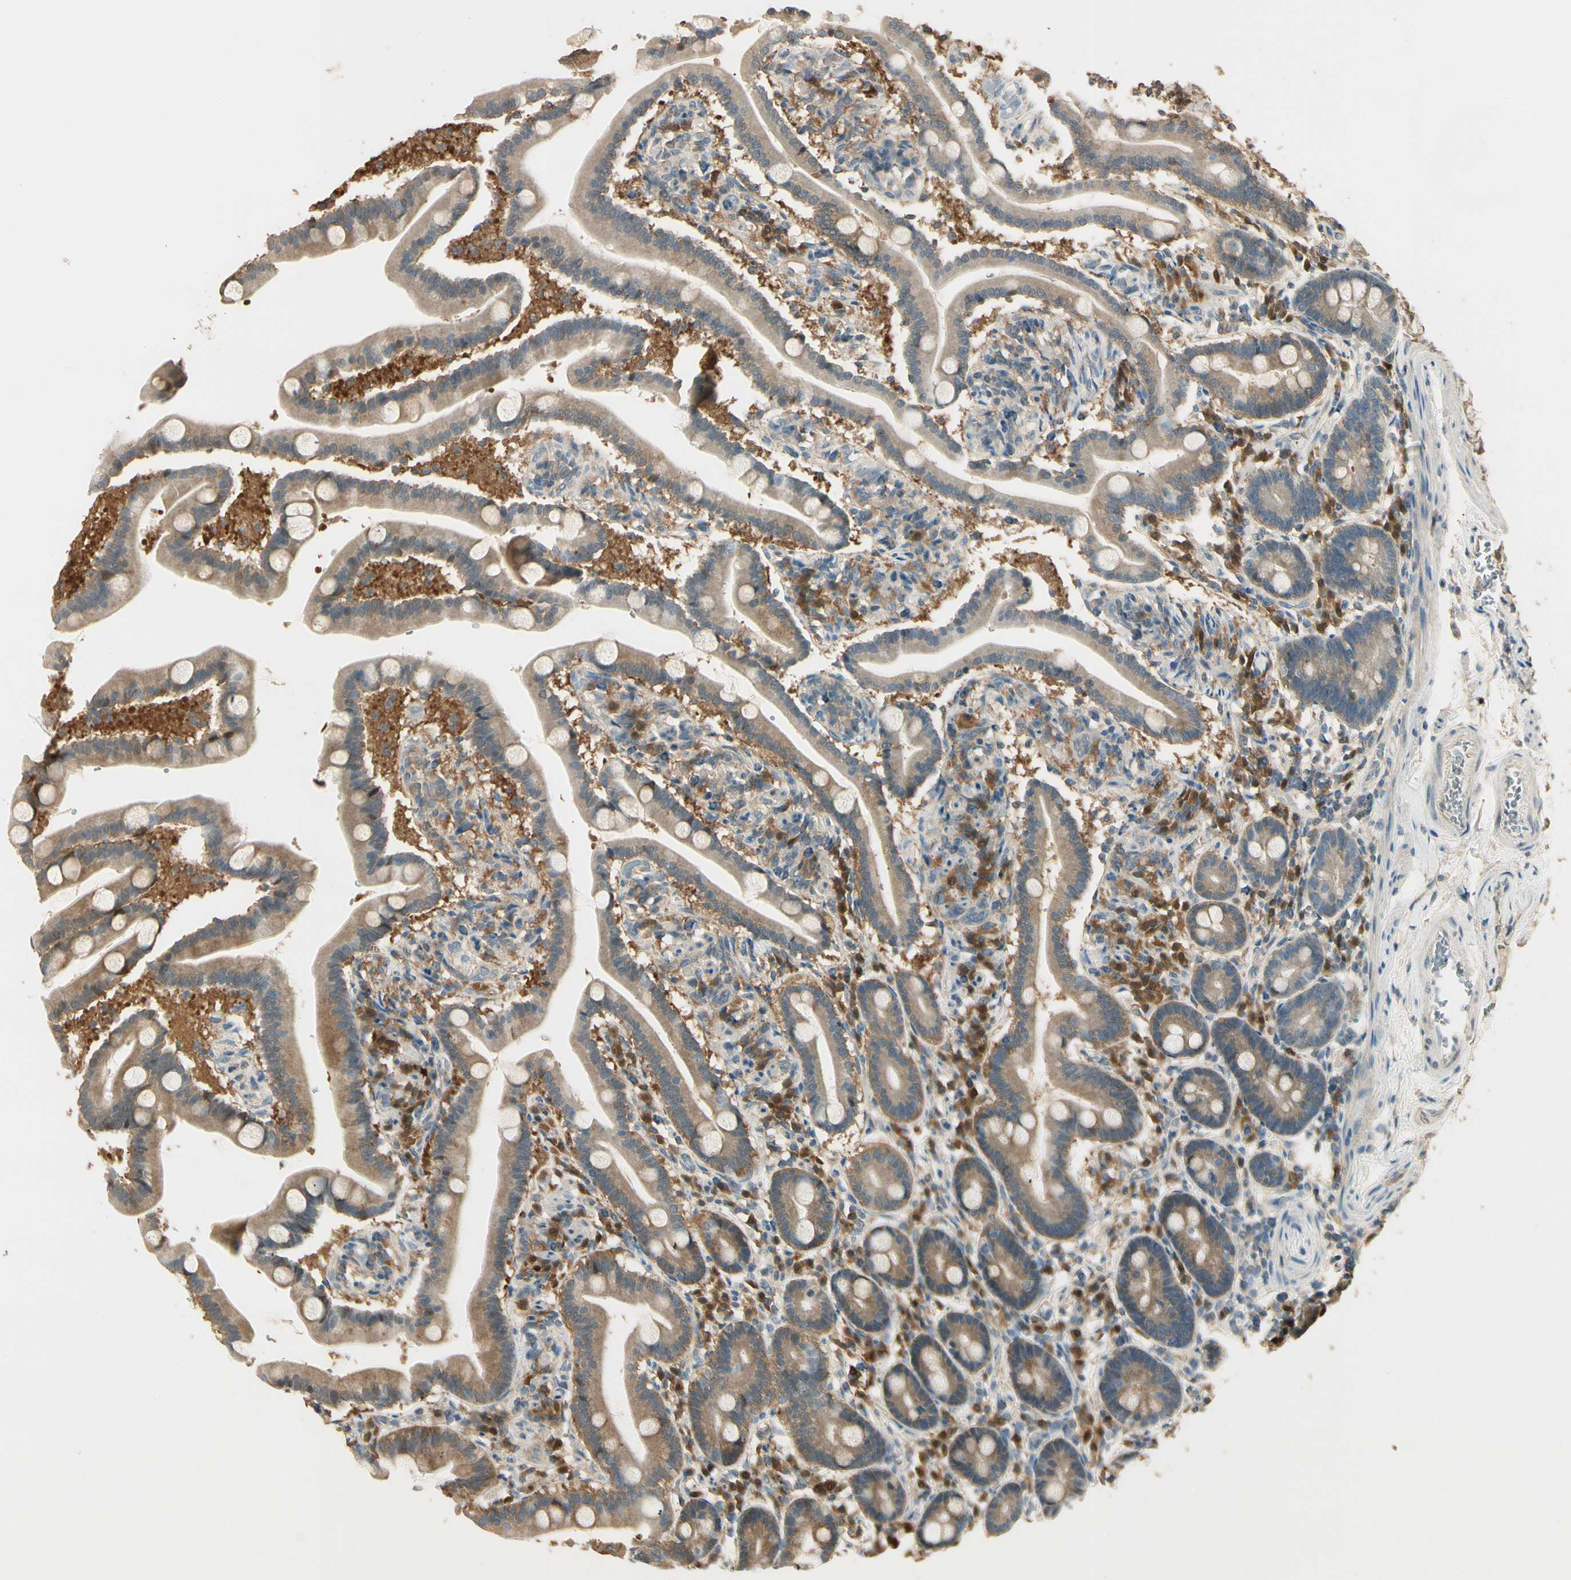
{"staining": {"intensity": "weak", "quantity": ">75%", "location": "cytoplasmic/membranous"}, "tissue": "duodenum", "cell_type": "Glandular cells", "image_type": "normal", "snomed": [{"axis": "morphology", "description": "Normal tissue, NOS"}, {"axis": "topography", "description": "Duodenum"}], "caption": "Duodenum stained for a protein (brown) displays weak cytoplasmic/membranous positive positivity in about >75% of glandular cells.", "gene": "PLXNA1", "patient": {"sex": "male", "age": 54}}